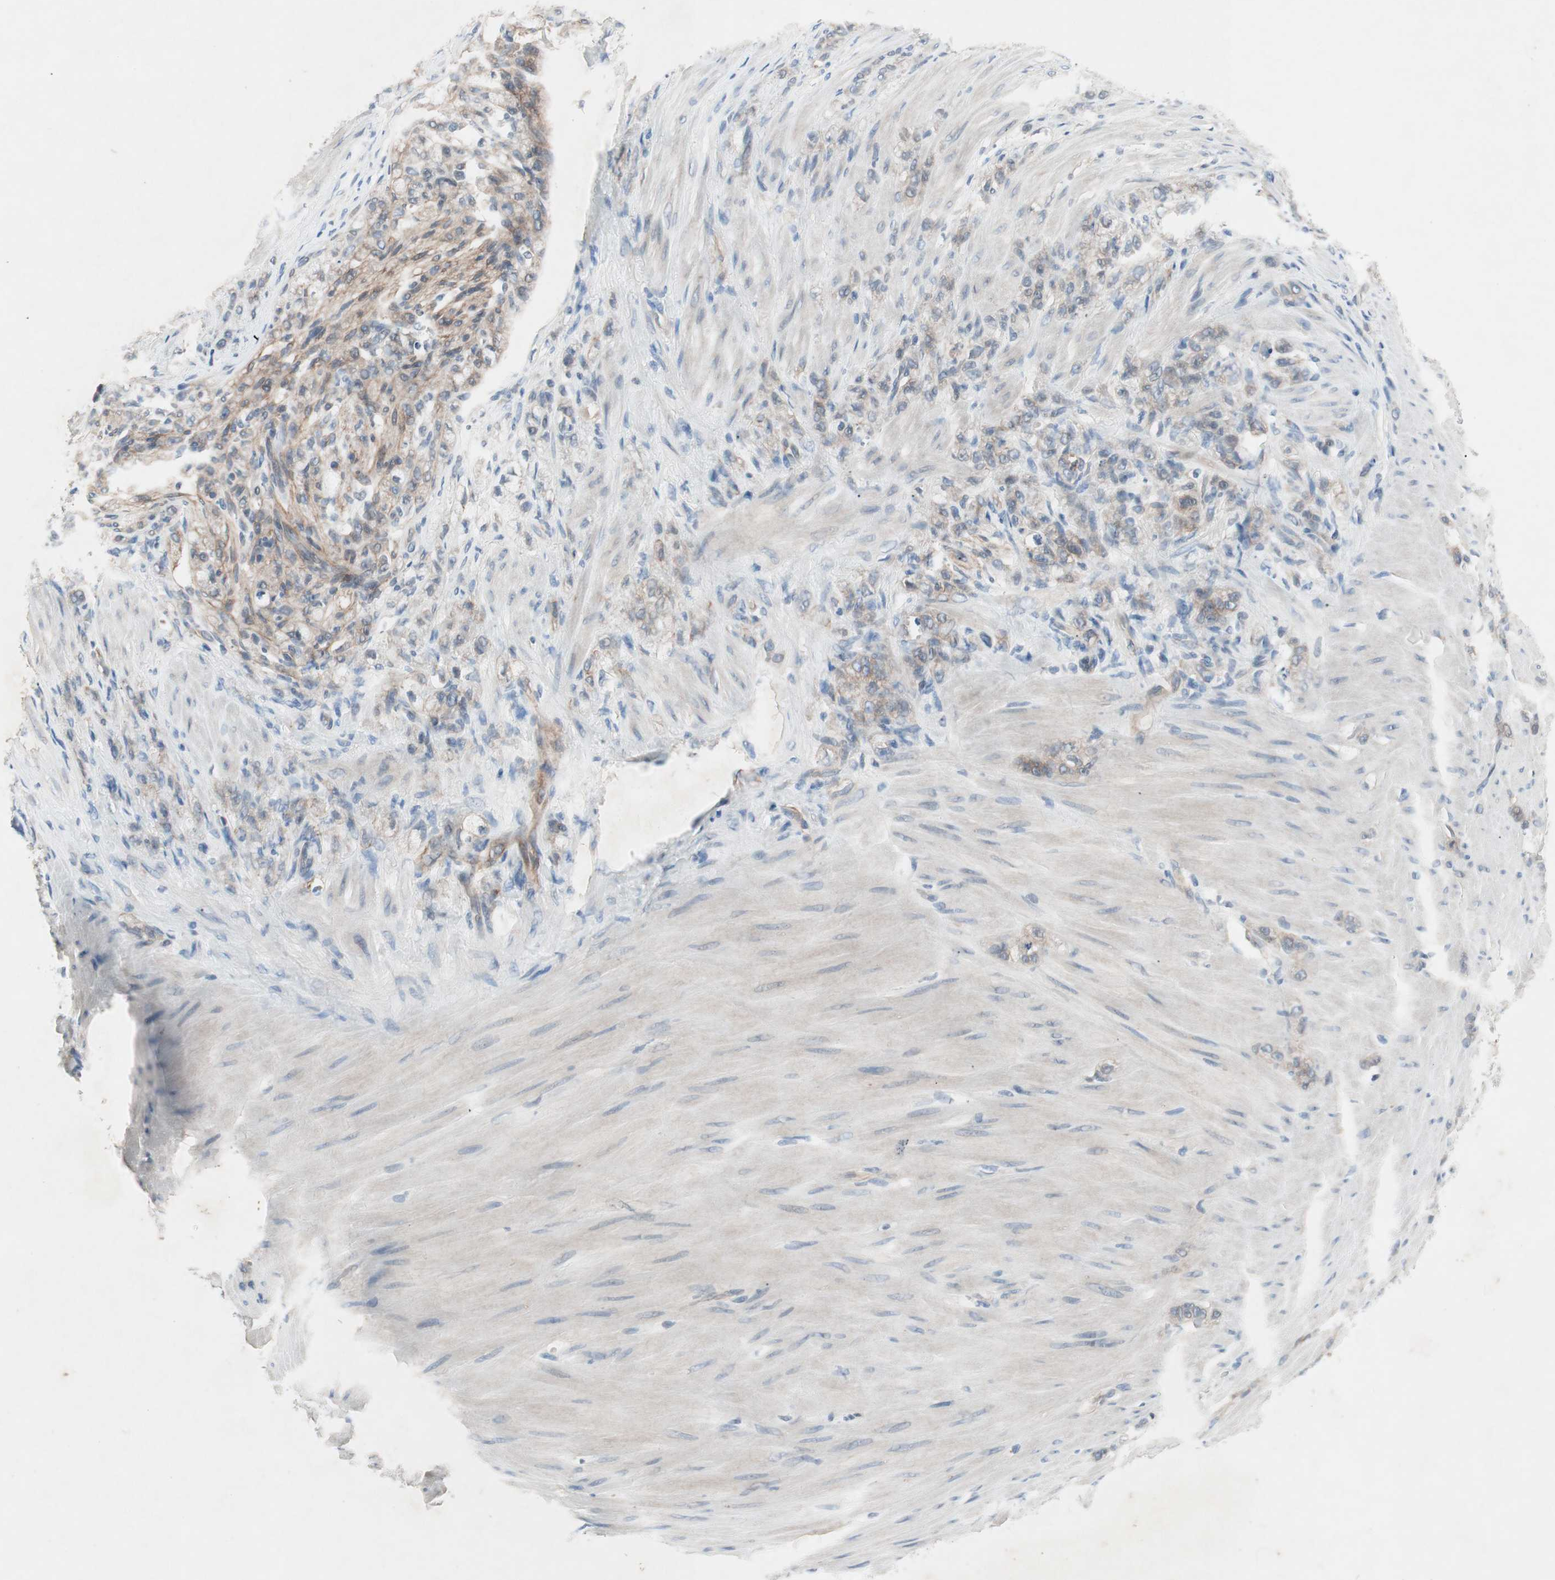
{"staining": {"intensity": "weak", "quantity": "25%-75%", "location": "cytoplasmic/membranous"}, "tissue": "stomach cancer", "cell_type": "Tumor cells", "image_type": "cancer", "snomed": [{"axis": "morphology", "description": "Adenocarcinoma, NOS"}, {"axis": "topography", "description": "Stomach"}], "caption": "Stomach cancer (adenocarcinoma) stained for a protein reveals weak cytoplasmic/membranous positivity in tumor cells. (Brightfield microscopy of DAB IHC at high magnification).", "gene": "ITGB4", "patient": {"sex": "male", "age": 82}}